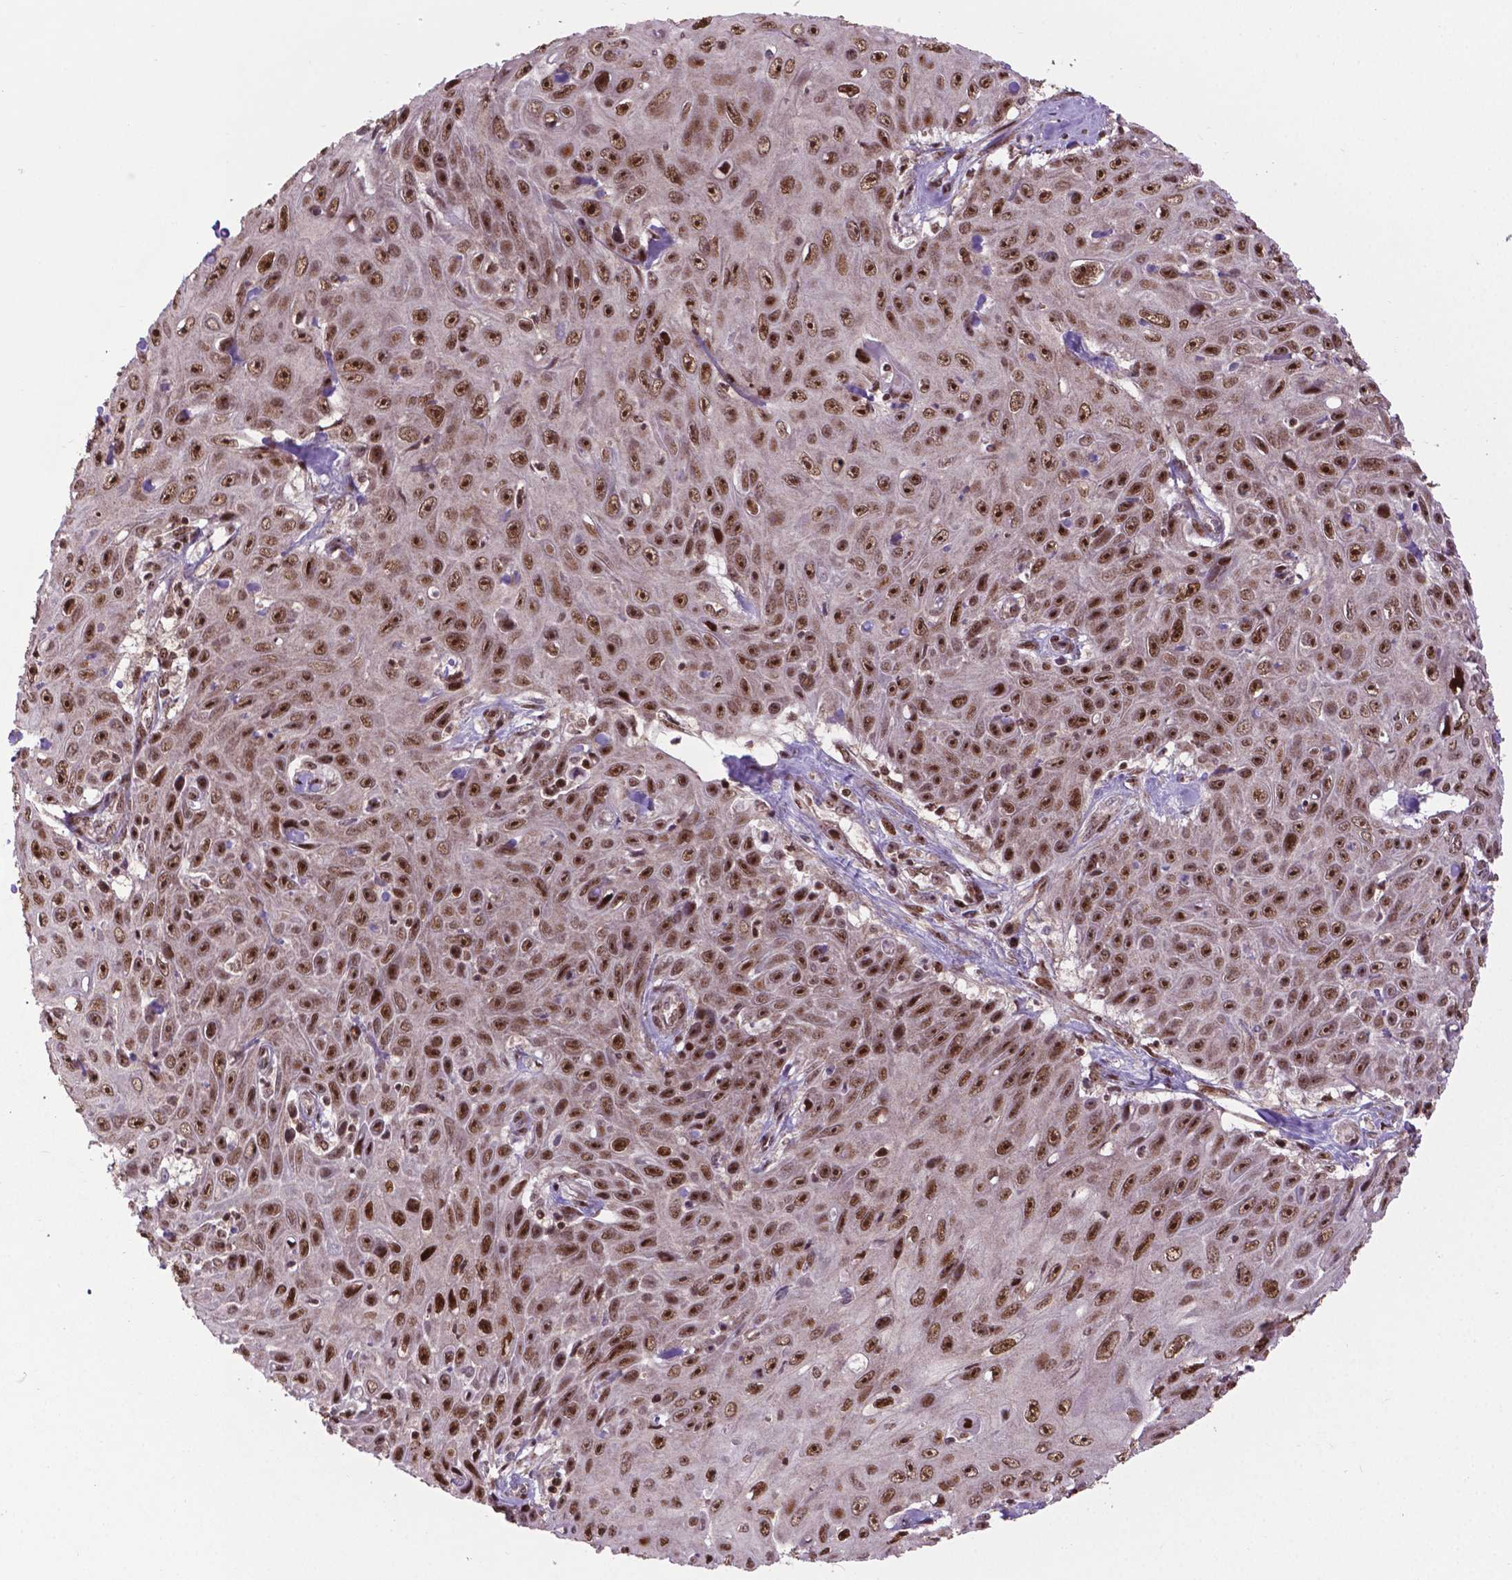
{"staining": {"intensity": "moderate", "quantity": ">75%", "location": "nuclear"}, "tissue": "skin cancer", "cell_type": "Tumor cells", "image_type": "cancer", "snomed": [{"axis": "morphology", "description": "Squamous cell carcinoma, NOS"}, {"axis": "topography", "description": "Skin"}], "caption": "A micrograph of skin squamous cell carcinoma stained for a protein displays moderate nuclear brown staining in tumor cells.", "gene": "CSNK2A1", "patient": {"sex": "male", "age": 82}}